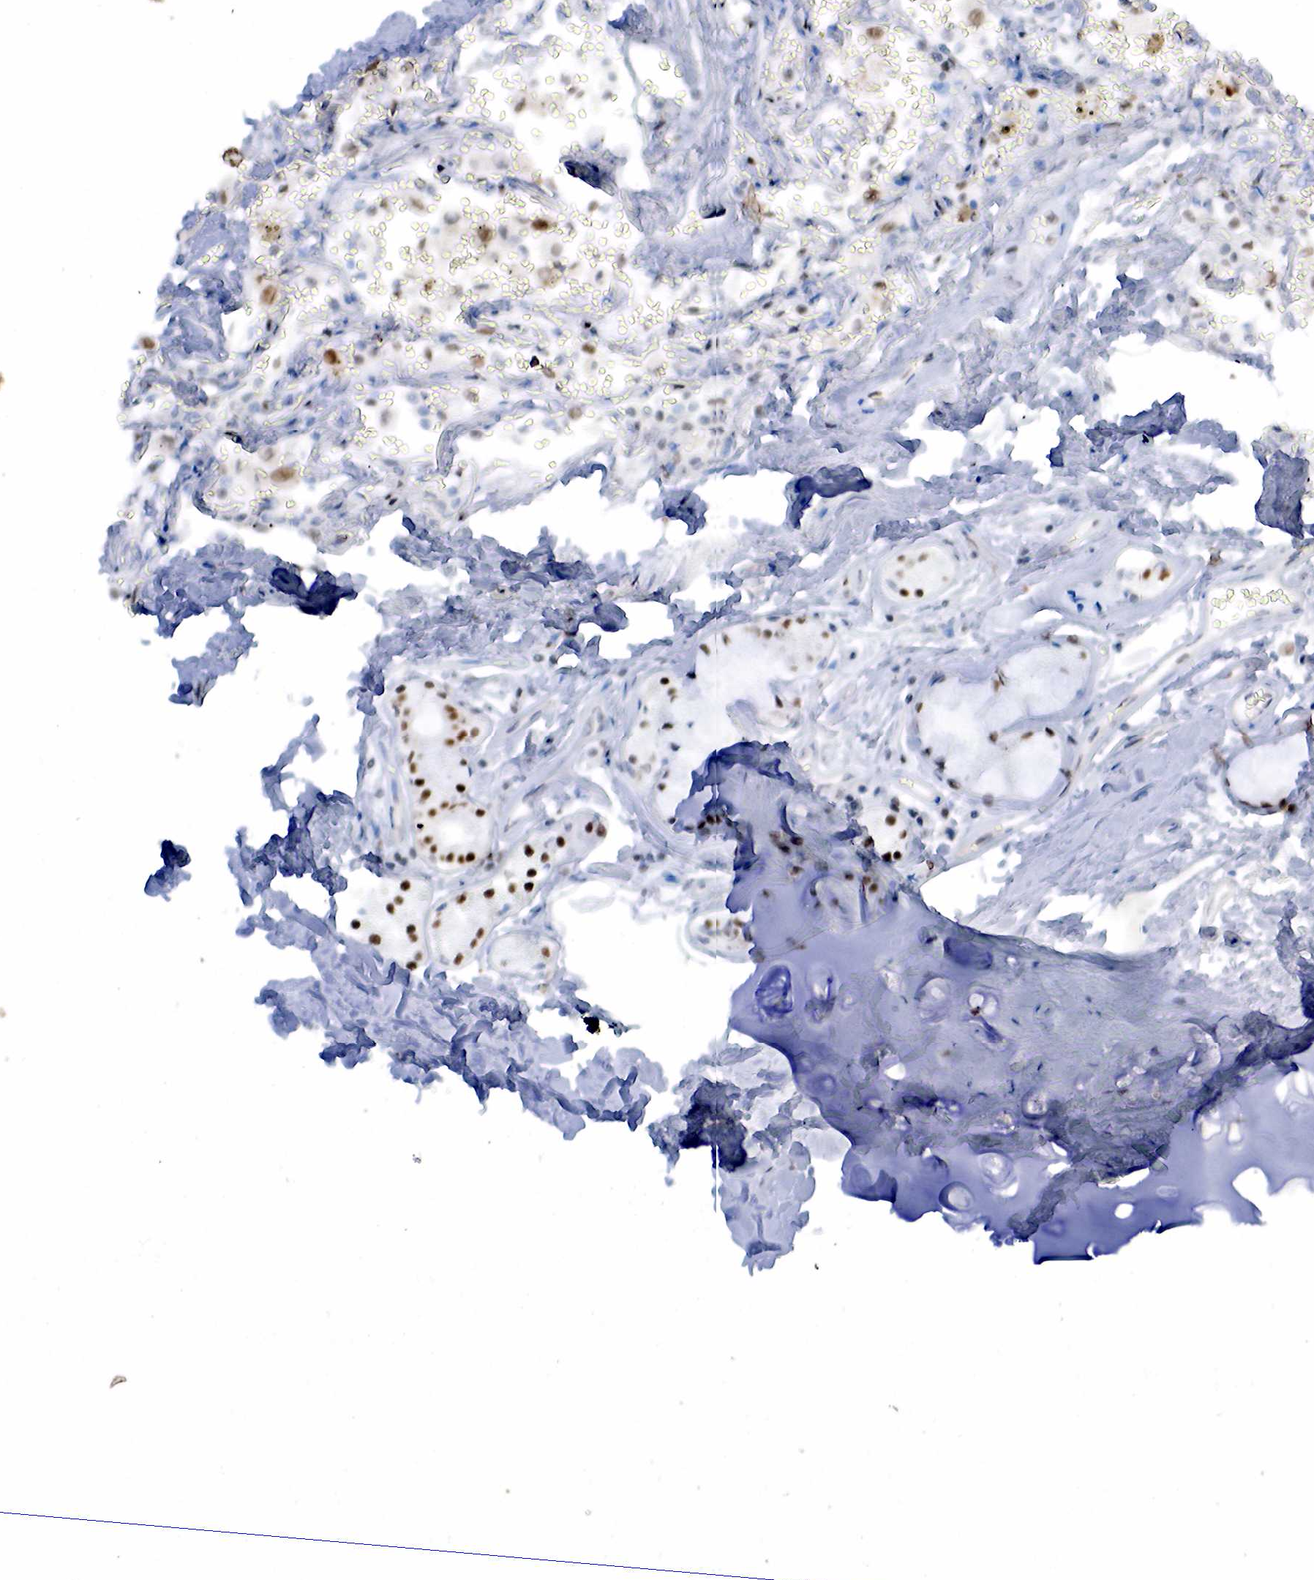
{"staining": {"intensity": "negative", "quantity": "none", "location": "none"}, "tissue": "soft tissue", "cell_type": "Chondrocytes", "image_type": "normal", "snomed": [{"axis": "morphology", "description": "Normal tissue, NOS"}, {"axis": "topography", "description": "Cartilage tissue"}, {"axis": "topography", "description": "Lung"}], "caption": "Immunohistochemistry (IHC) photomicrograph of unremarkable soft tissue stained for a protein (brown), which reveals no positivity in chondrocytes.", "gene": "PGR", "patient": {"sex": "male", "age": 65}}